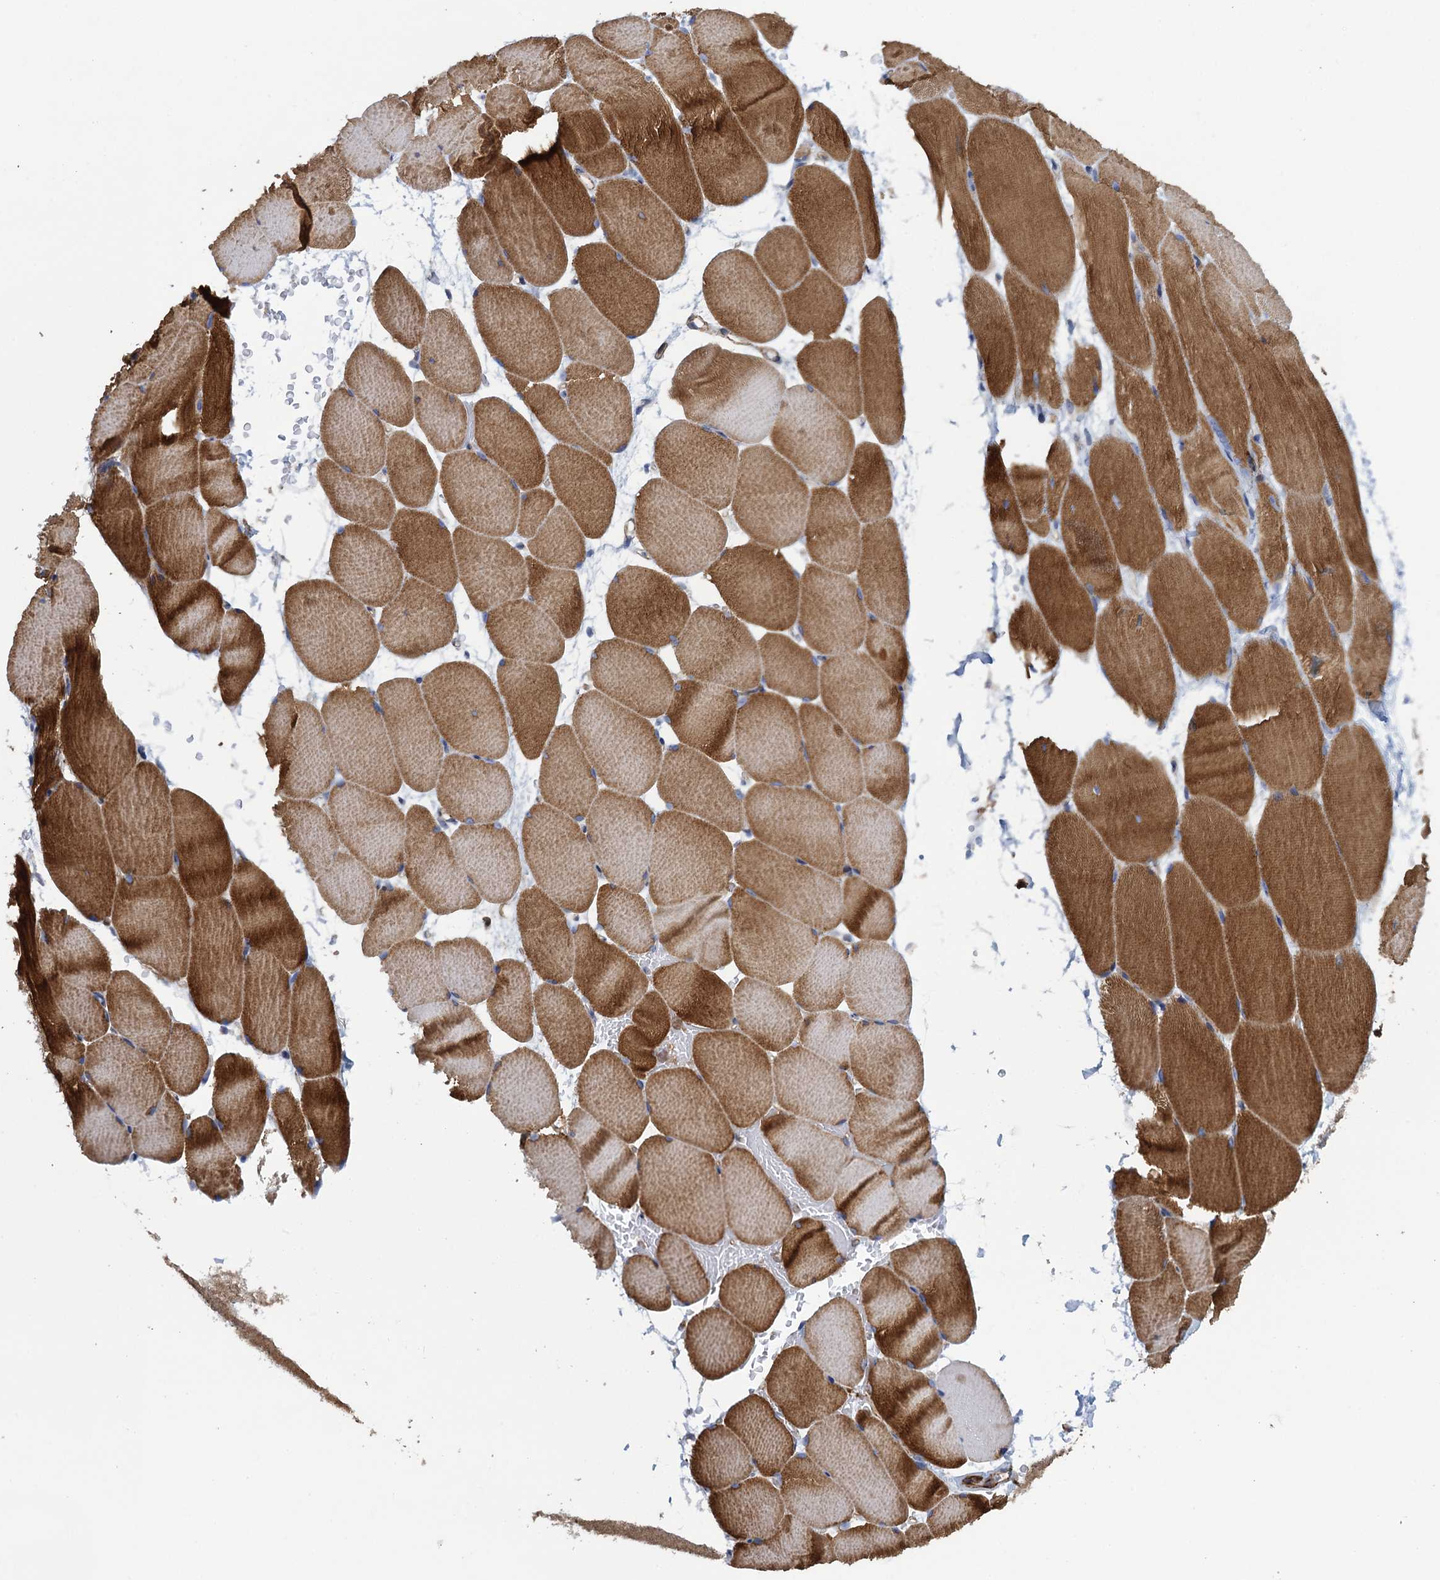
{"staining": {"intensity": "moderate", "quantity": ">75%", "location": "cytoplasmic/membranous"}, "tissue": "skeletal muscle", "cell_type": "Myocytes", "image_type": "normal", "snomed": [{"axis": "morphology", "description": "Normal tissue, NOS"}, {"axis": "topography", "description": "Skeletal muscle"}, {"axis": "topography", "description": "Parathyroid gland"}], "caption": "A high-resolution micrograph shows IHC staining of unremarkable skeletal muscle, which reveals moderate cytoplasmic/membranous positivity in about >75% of myocytes.", "gene": "PROSER2", "patient": {"sex": "female", "age": 37}}